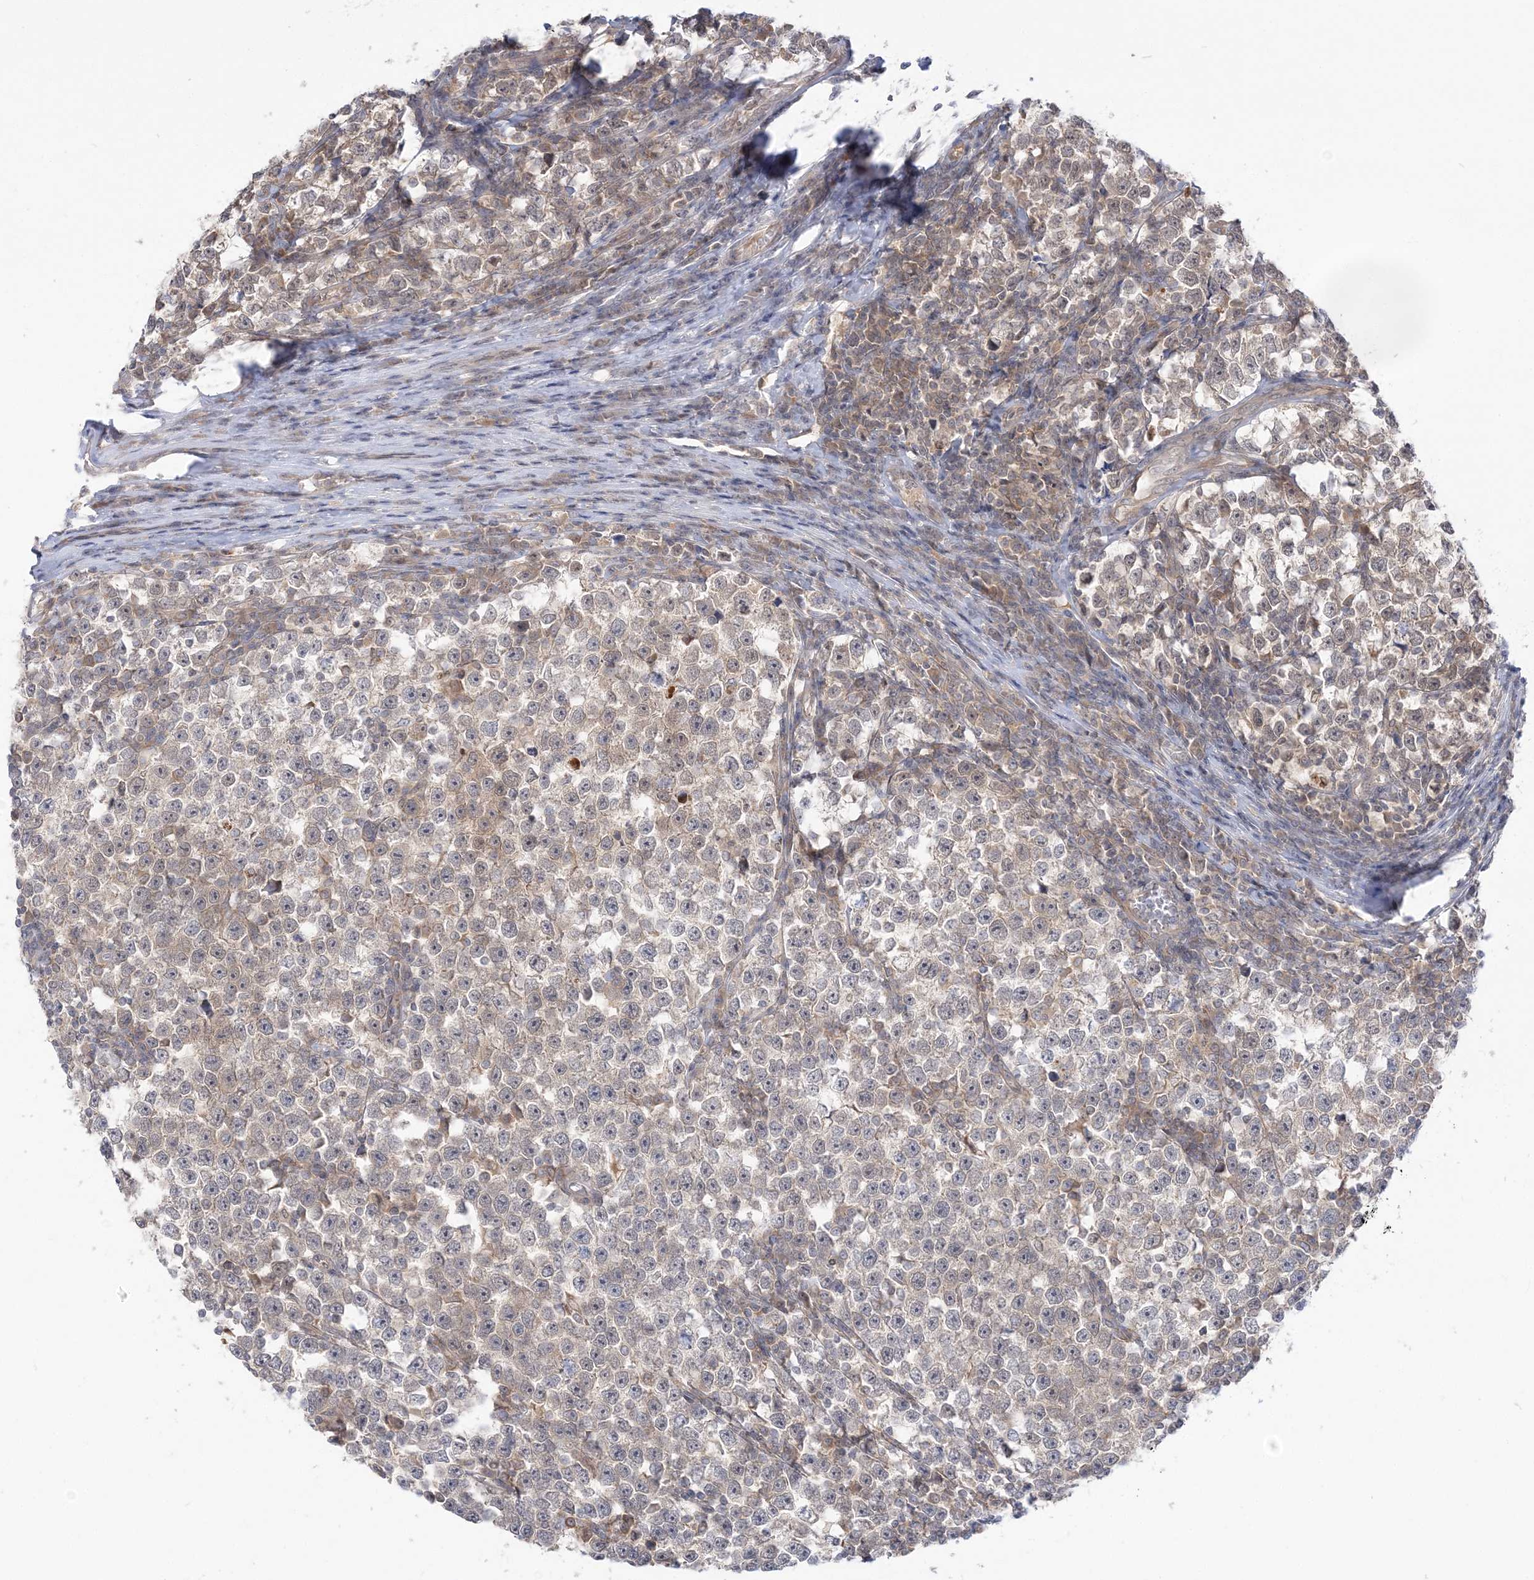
{"staining": {"intensity": "weak", "quantity": "<25%", "location": "cytoplasmic/membranous"}, "tissue": "testis cancer", "cell_type": "Tumor cells", "image_type": "cancer", "snomed": [{"axis": "morphology", "description": "Normal tissue, NOS"}, {"axis": "morphology", "description": "Seminoma, NOS"}, {"axis": "topography", "description": "Testis"}], "caption": "Human testis cancer (seminoma) stained for a protein using immunohistochemistry shows no staining in tumor cells.", "gene": "THADA", "patient": {"sex": "male", "age": 43}}